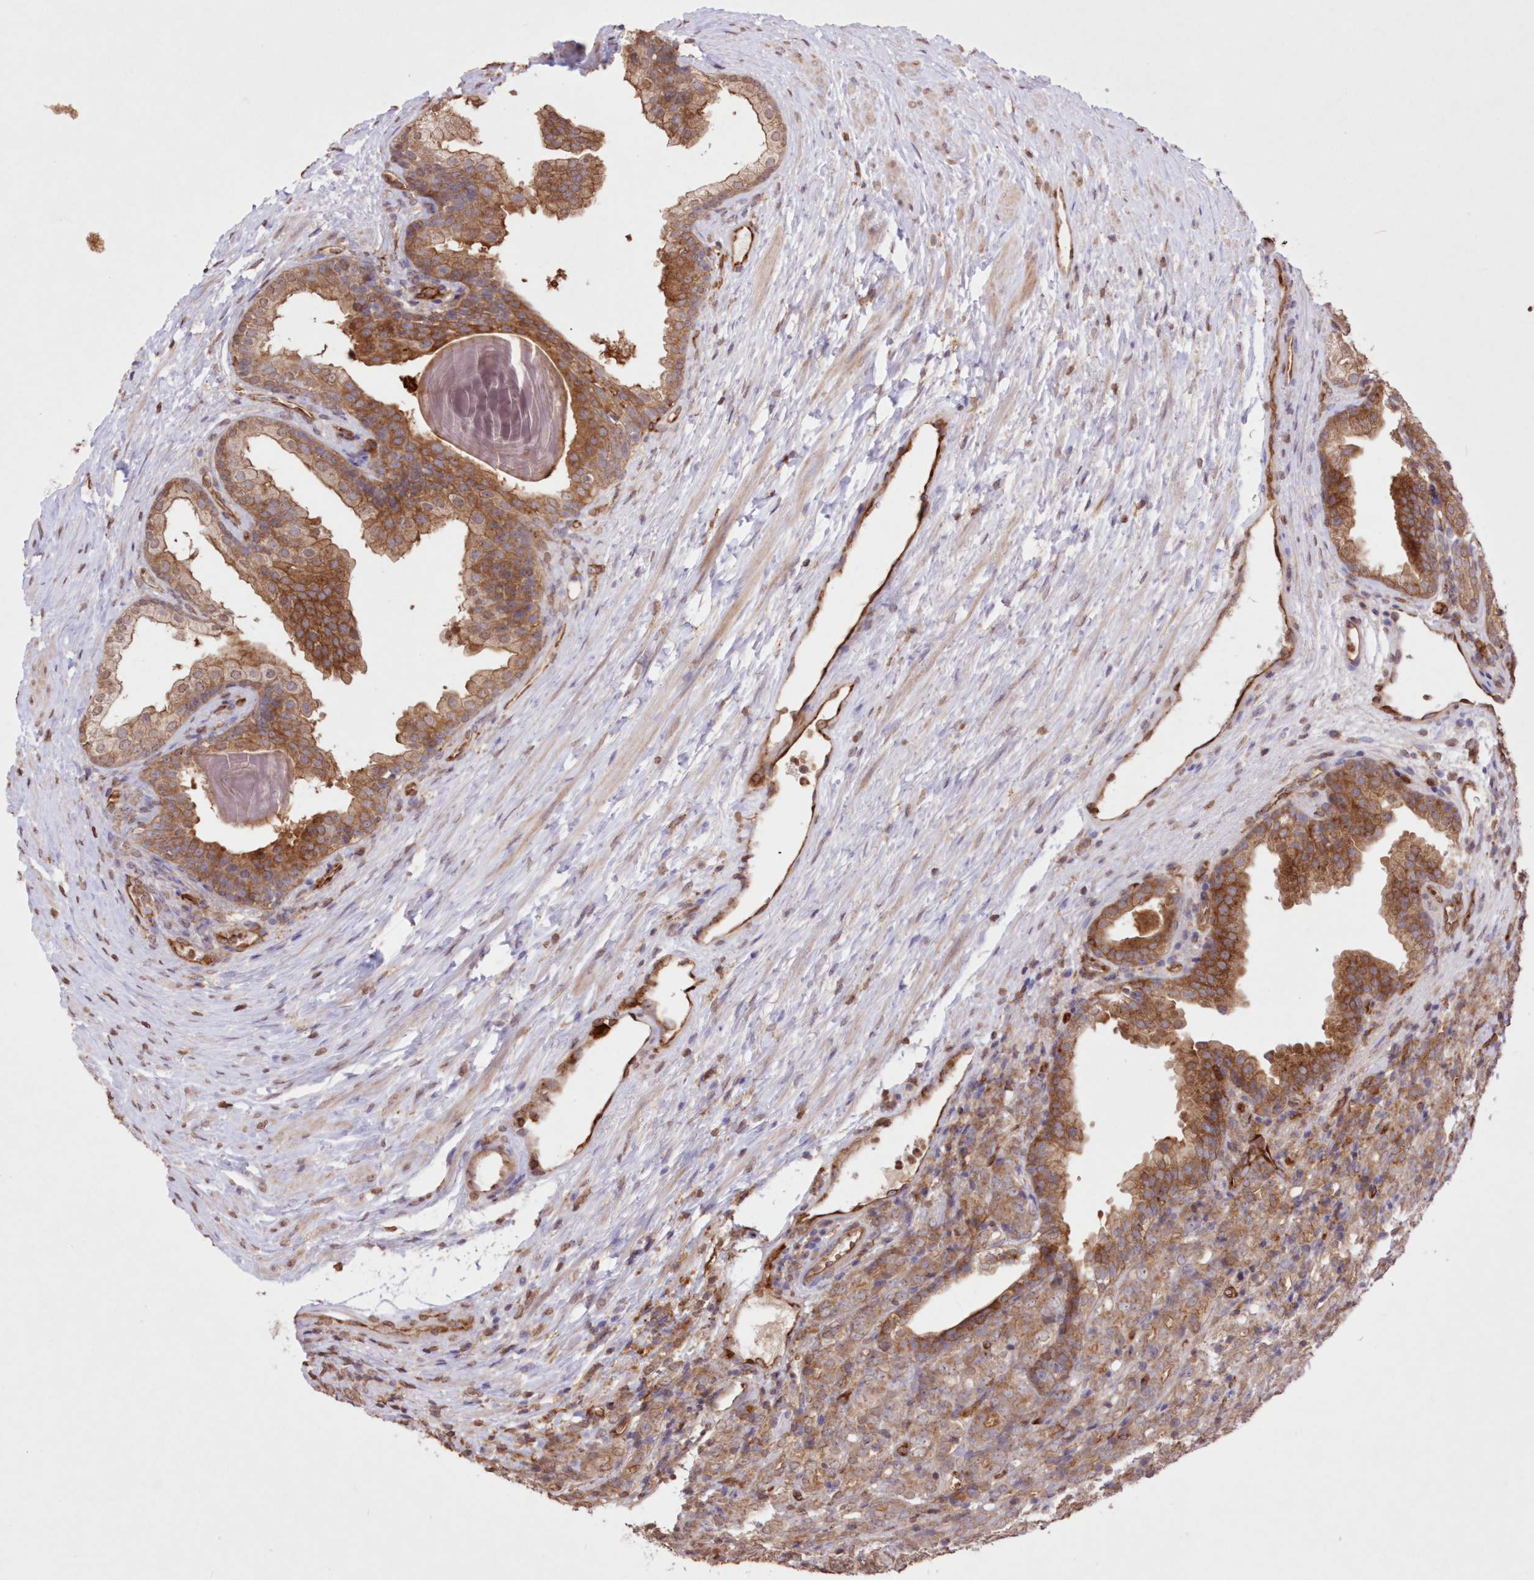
{"staining": {"intensity": "moderate", "quantity": ">75%", "location": "cytoplasmic/membranous"}, "tissue": "prostate cancer", "cell_type": "Tumor cells", "image_type": "cancer", "snomed": [{"axis": "morphology", "description": "Adenocarcinoma, High grade"}, {"axis": "topography", "description": "Prostate"}], "caption": "Immunohistochemistry of human prostate adenocarcinoma (high-grade) demonstrates medium levels of moderate cytoplasmic/membranous staining in about >75% of tumor cells.", "gene": "FCHO2", "patient": {"sex": "male", "age": 62}}